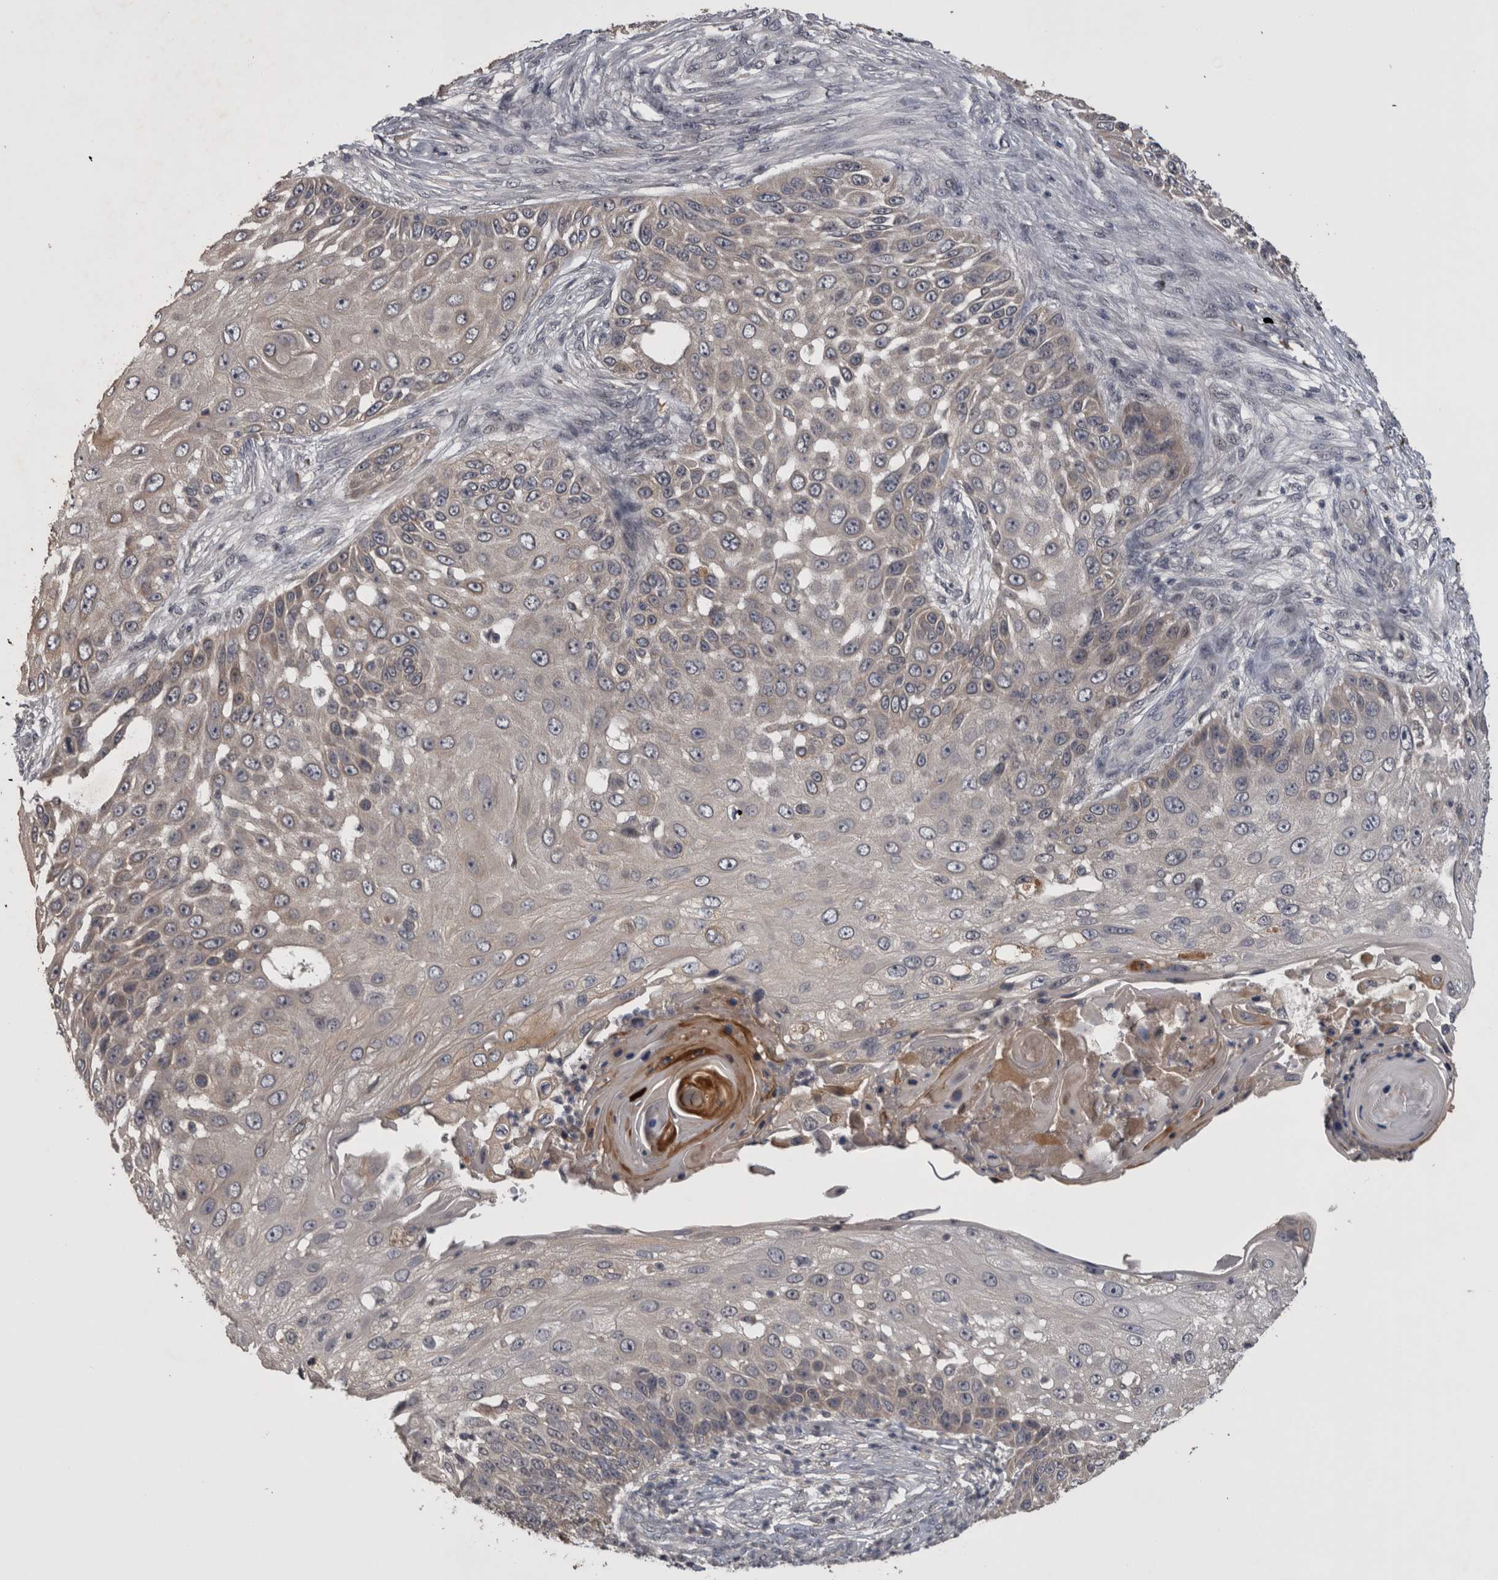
{"staining": {"intensity": "weak", "quantity": "<25%", "location": "cytoplasmic/membranous"}, "tissue": "skin cancer", "cell_type": "Tumor cells", "image_type": "cancer", "snomed": [{"axis": "morphology", "description": "Squamous cell carcinoma, NOS"}, {"axis": "topography", "description": "Skin"}], "caption": "DAB (3,3'-diaminobenzidine) immunohistochemical staining of human skin cancer (squamous cell carcinoma) shows no significant staining in tumor cells. (Stains: DAB (3,3'-diaminobenzidine) immunohistochemistry (IHC) with hematoxylin counter stain, Microscopy: brightfield microscopy at high magnification).", "gene": "ZNF114", "patient": {"sex": "female", "age": 44}}